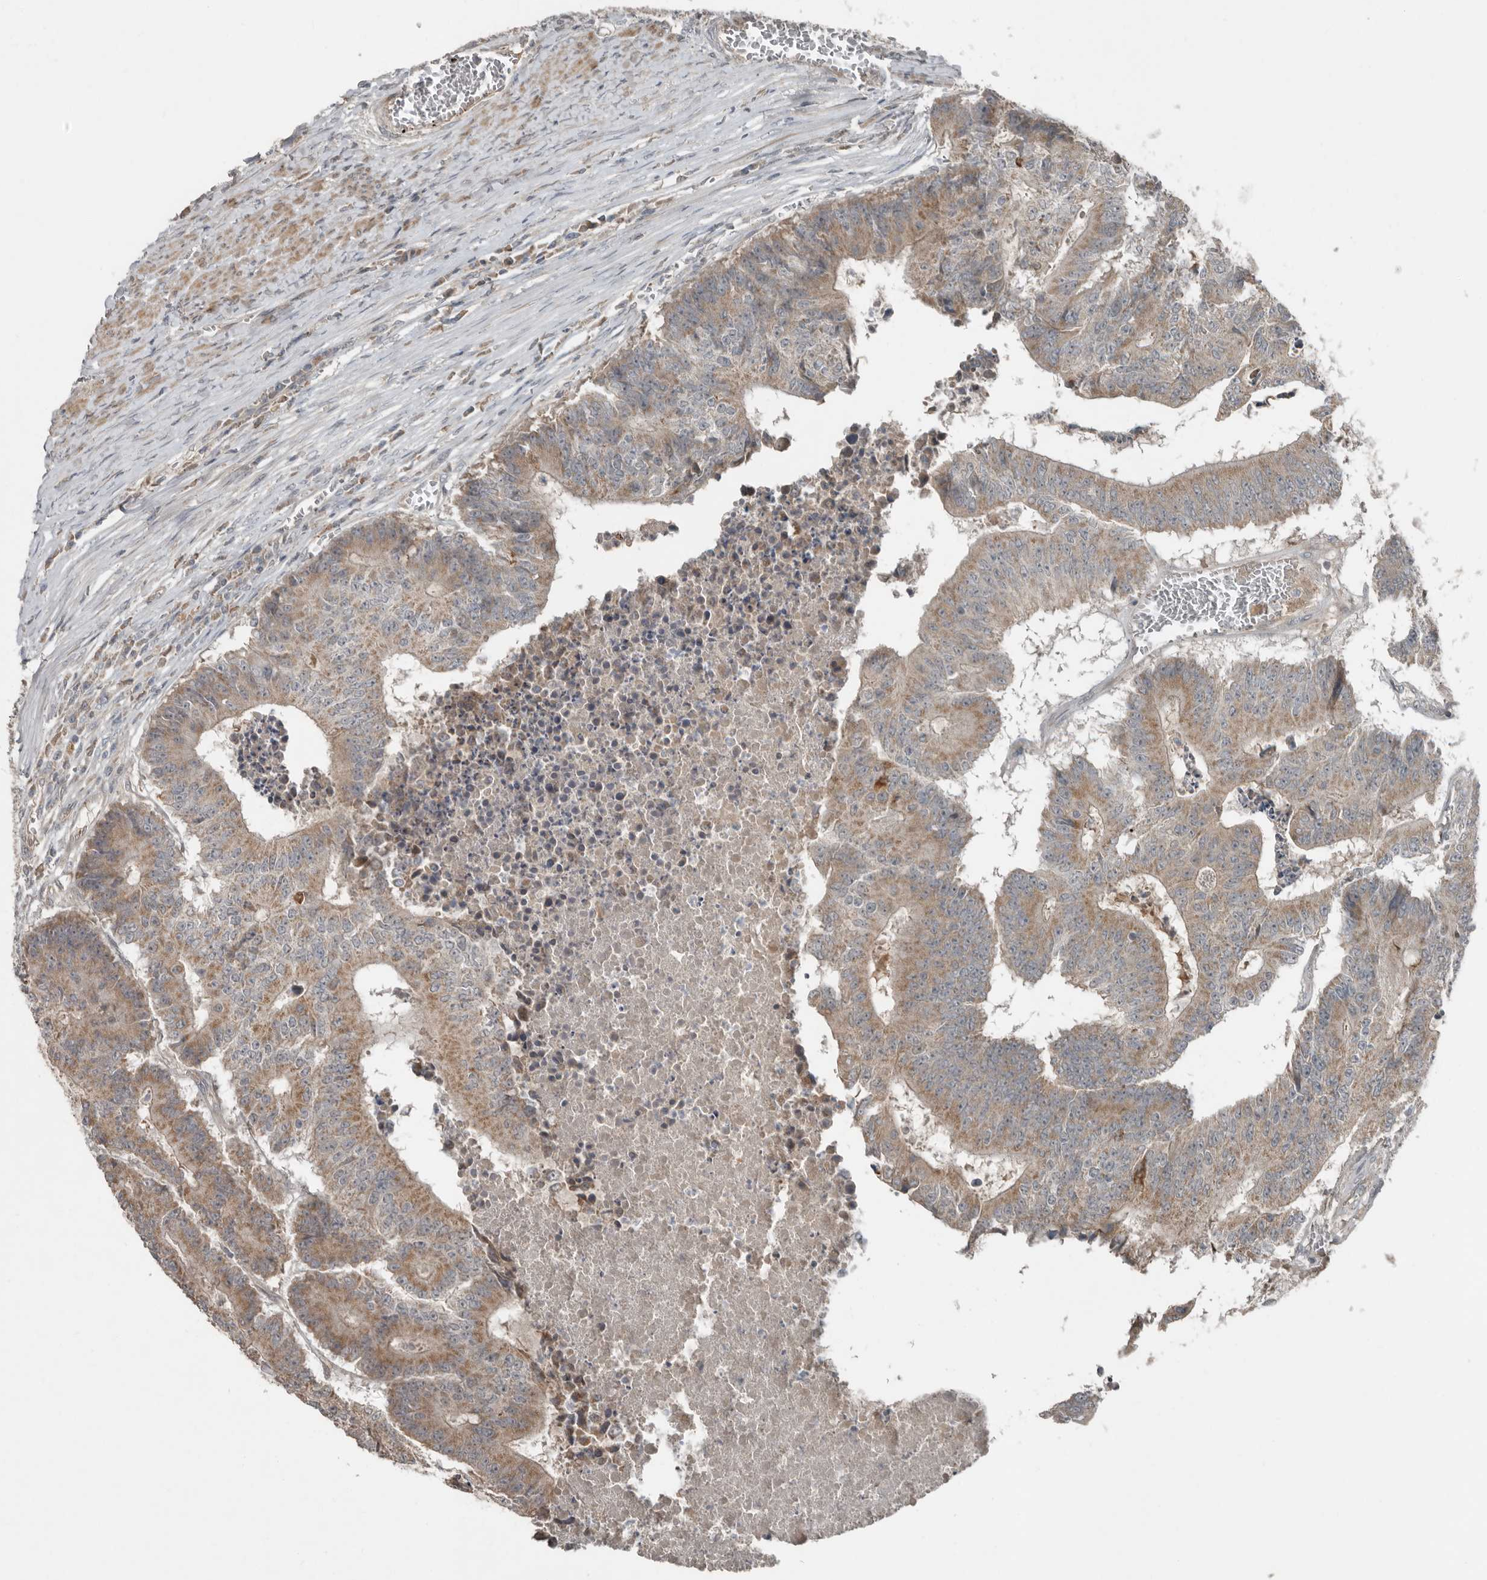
{"staining": {"intensity": "moderate", "quantity": "25%-75%", "location": "cytoplasmic/membranous"}, "tissue": "colorectal cancer", "cell_type": "Tumor cells", "image_type": "cancer", "snomed": [{"axis": "morphology", "description": "Adenocarcinoma, NOS"}, {"axis": "topography", "description": "Colon"}], "caption": "Immunohistochemical staining of human colorectal adenocarcinoma demonstrates medium levels of moderate cytoplasmic/membranous protein staining in about 25%-75% of tumor cells.", "gene": "SLC6A7", "patient": {"sex": "male", "age": 87}}